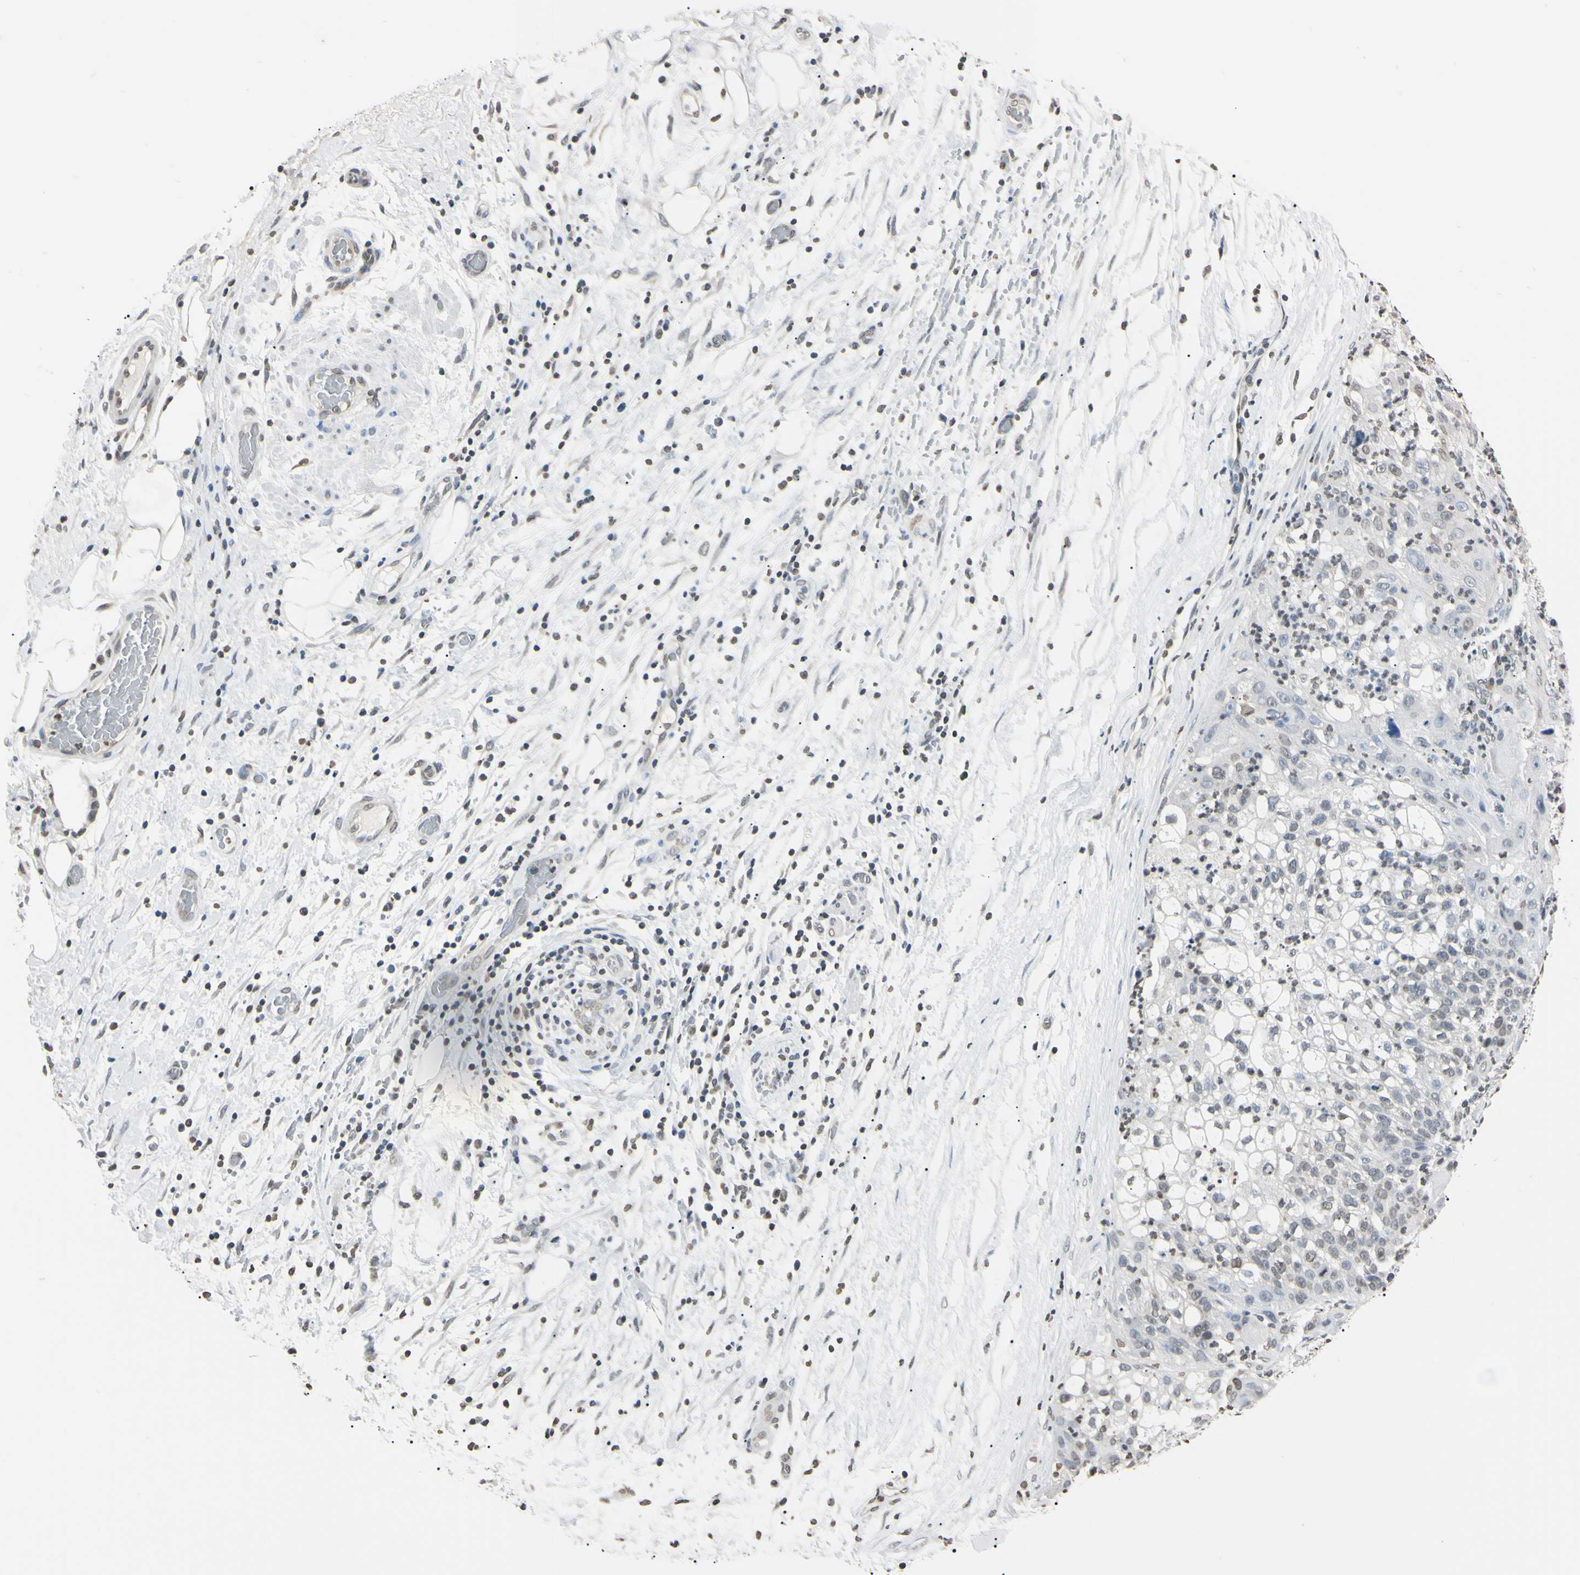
{"staining": {"intensity": "weak", "quantity": "<25%", "location": "nuclear"}, "tissue": "lung cancer", "cell_type": "Tumor cells", "image_type": "cancer", "snomed": [{"axis": "morphology", "description": "Inflammation, NOS"}, {"axis": "morphology", "description": "Squamous cell carcinoma, NOS"}, {"axis": "topography", "description": "Lymph node"}, {"axis": "topography", "description": "Soft tissue"}, {"axis": "topography", "description": "Lung"}], "caption": "IHC micrograph of lung squamous cell carcinoma stained for a protein (brown), which reveals no expression in tumor cells.", "gene": "CDC45", "patient": {"sex": "male", "age": 66}}